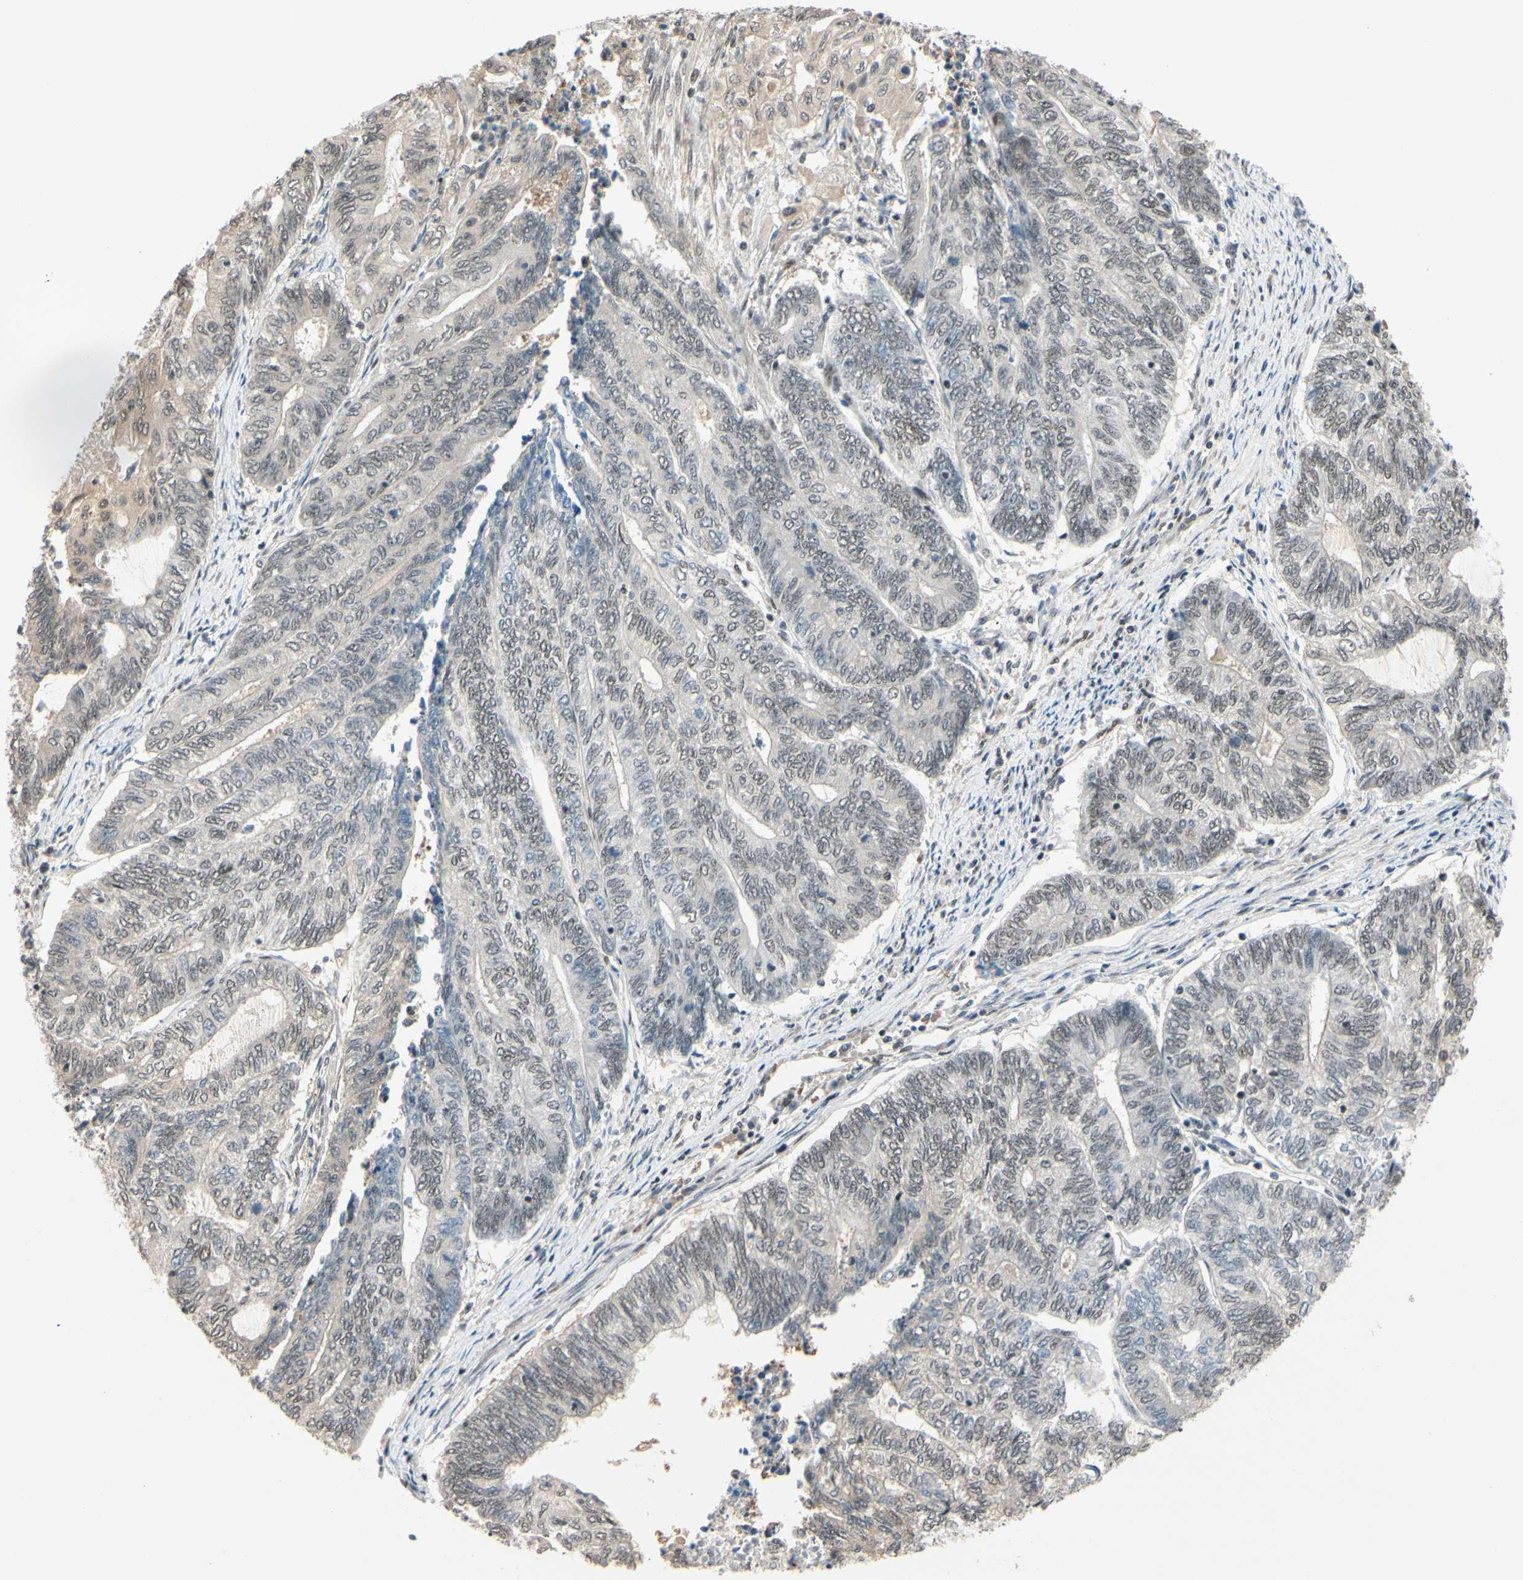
{"staining": {"intensity": "weak", "quantity": "25%-75%", "location": "nuclear"}, "tissue": "endometrial cancer", "cell_type": "Tumor cells", "image_type": "cancer", "snomed": [{"axis": "morphology", "description": "Adenocarcinoma, NOS"}, {"axis": "topography", "description": "Uterus"}, {"axis": "topography", "description": "Endometrium"}], "caption": "Protein staining shows weak nuclear positivity in approximately 25%-75% of tumor cells in endometrial cancer (adenocarcinoma). (DAB = brown stain, brightfield microscopy at high magnification).", "gene": "TAF4", "patient": {"sex": "female", "age": 70}}